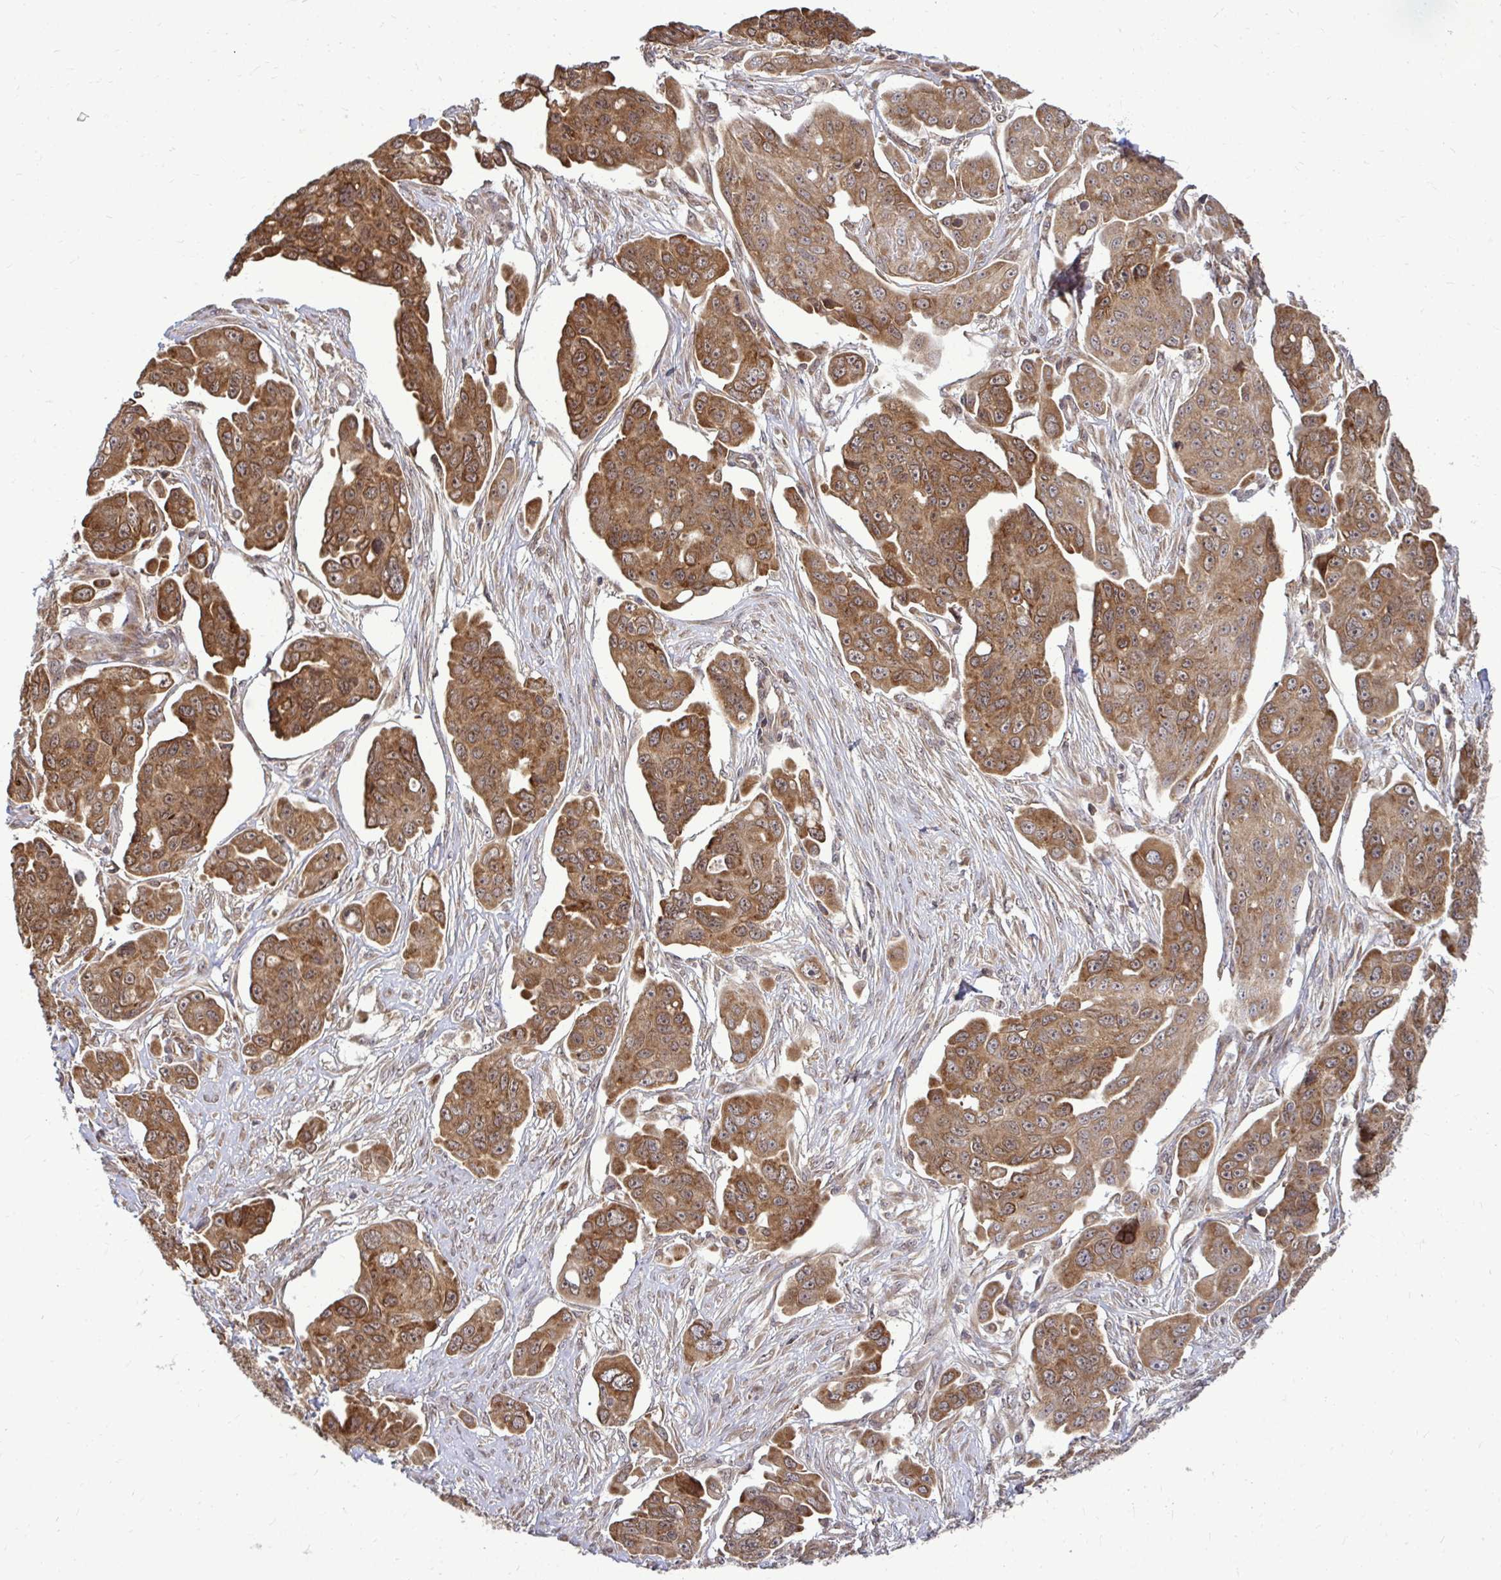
{"staining": {"intensity": "moderate", "quantity": ">75%", "location": "cytoplasmic/membranous"}, "tissue": "ovarian cancer", "cell_type": "Tumor cells", "image_type": "cancer", "snomed": [{"axis": "morphology", "description": "Carcinoma, endometroid"}, {"axis": "topography", "description": "Ovary"}], "caption": "Immunohistochemical staining of human ovarian cancer exhibits medium levels of moderate cytoplasmic/membranous expression in about >75% of tumor cells.", "gene": "FMR1", "patient": {"sex": "female", "age": 70}}